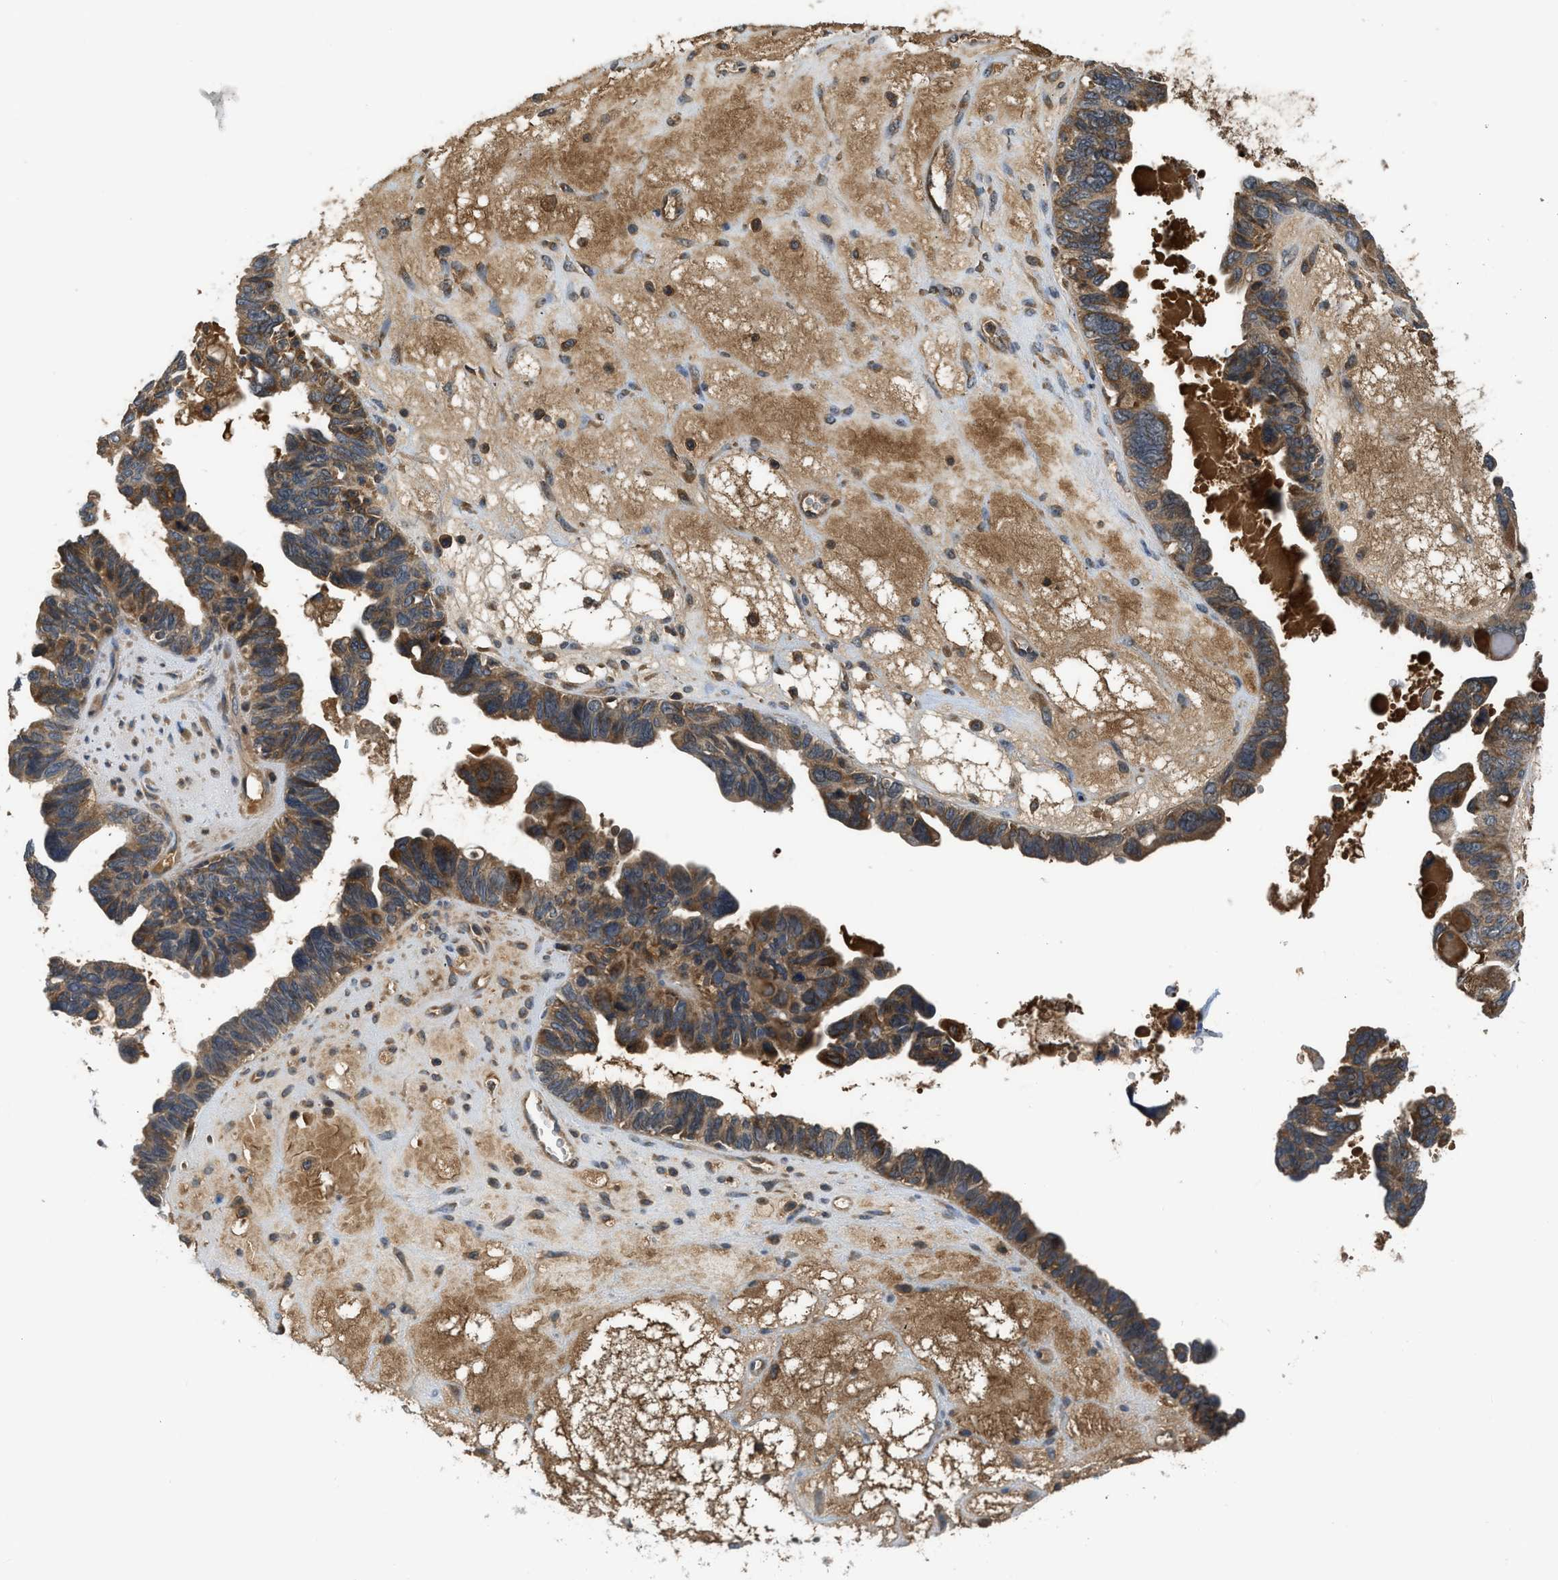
{"staining": {"intensity": "moderate", "quantity": ">75%", "location": "cytoplasmic/membranous"}, "tissue": "ovarian cancer", "cell_type": "Tumor cells", "image_type": "cancer", "snomed": [{"axis": "morphology", "description": "Cystadenocarcinoma, serous, NOS"}, {"axis": "topography", "description": "Ovary"}], "caption": "About >75% of tumor cells in human ovarian cancer show moderate cytoplasmic/membranous protein staining as visualized by brown immunohistochemical staining.", "gene": "PAFAH2", "patient": {"sex": "female", "age": 79}}